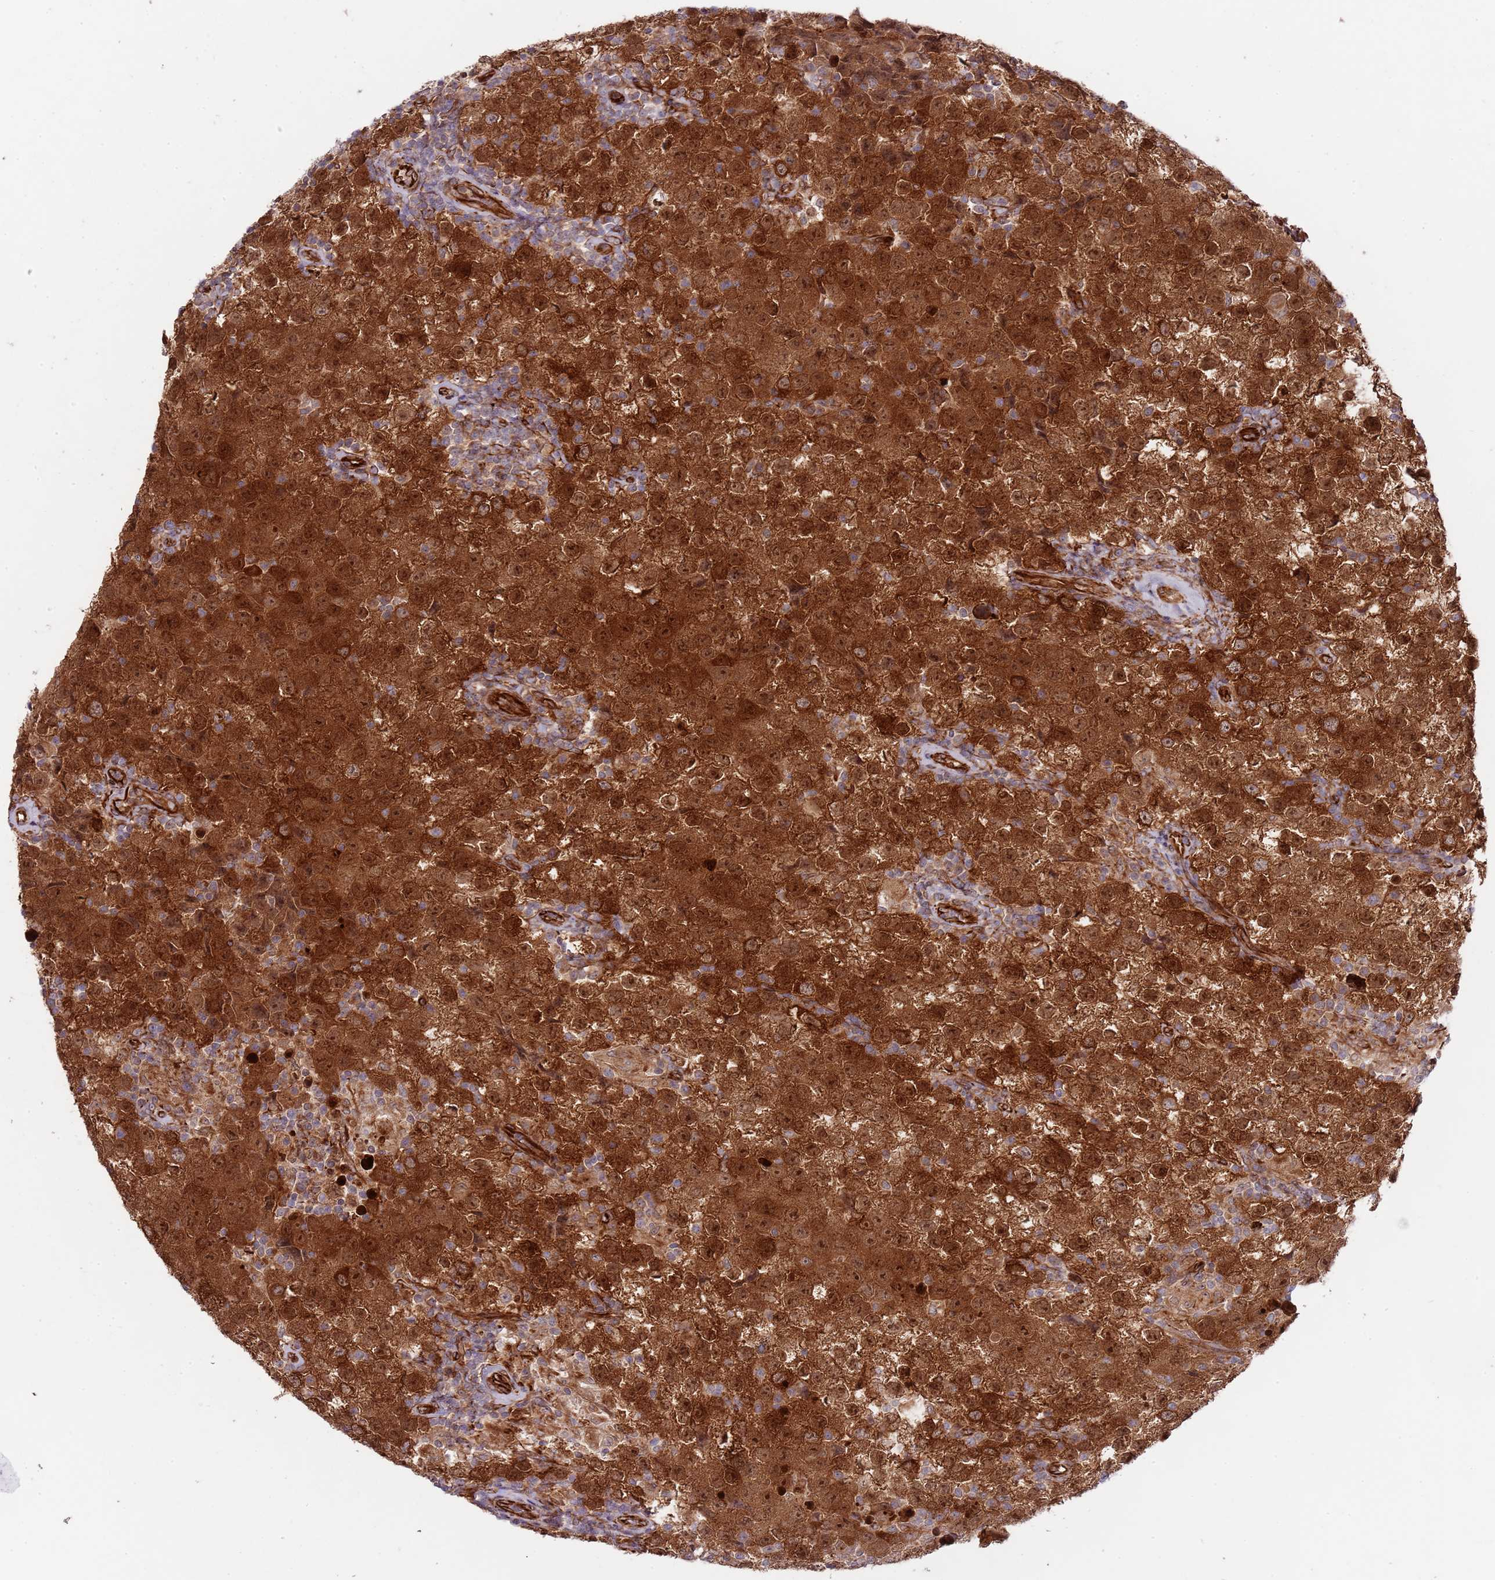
{"staining": {"intensity": "strong", "quantity": ">75%", "location": "cytoplasmic/membranous,nuclear"}, "tissue": "testis cancer", "cell_type": "Tumor cells", "image_type": "cancer", "snomed": [{"axis": "morphology", "description": "Seminoma, NOS"}, {"axis": "morphology", "description": "Carcinoma, Embryonal, NOS"}, {"axis": "topography", "description": "Testis"}], "caption": "The image reveals staining of testis cancer, revealing strong cytoplasmic/membranous and nuclear protein staining (brown color) within tumor cells. (DAB (3,3'-diaminobenzidine) IHC with brightfield microscopy, high magnification).", "gene": "NEK3", "patient": {"sex": "male", "age": 41}}